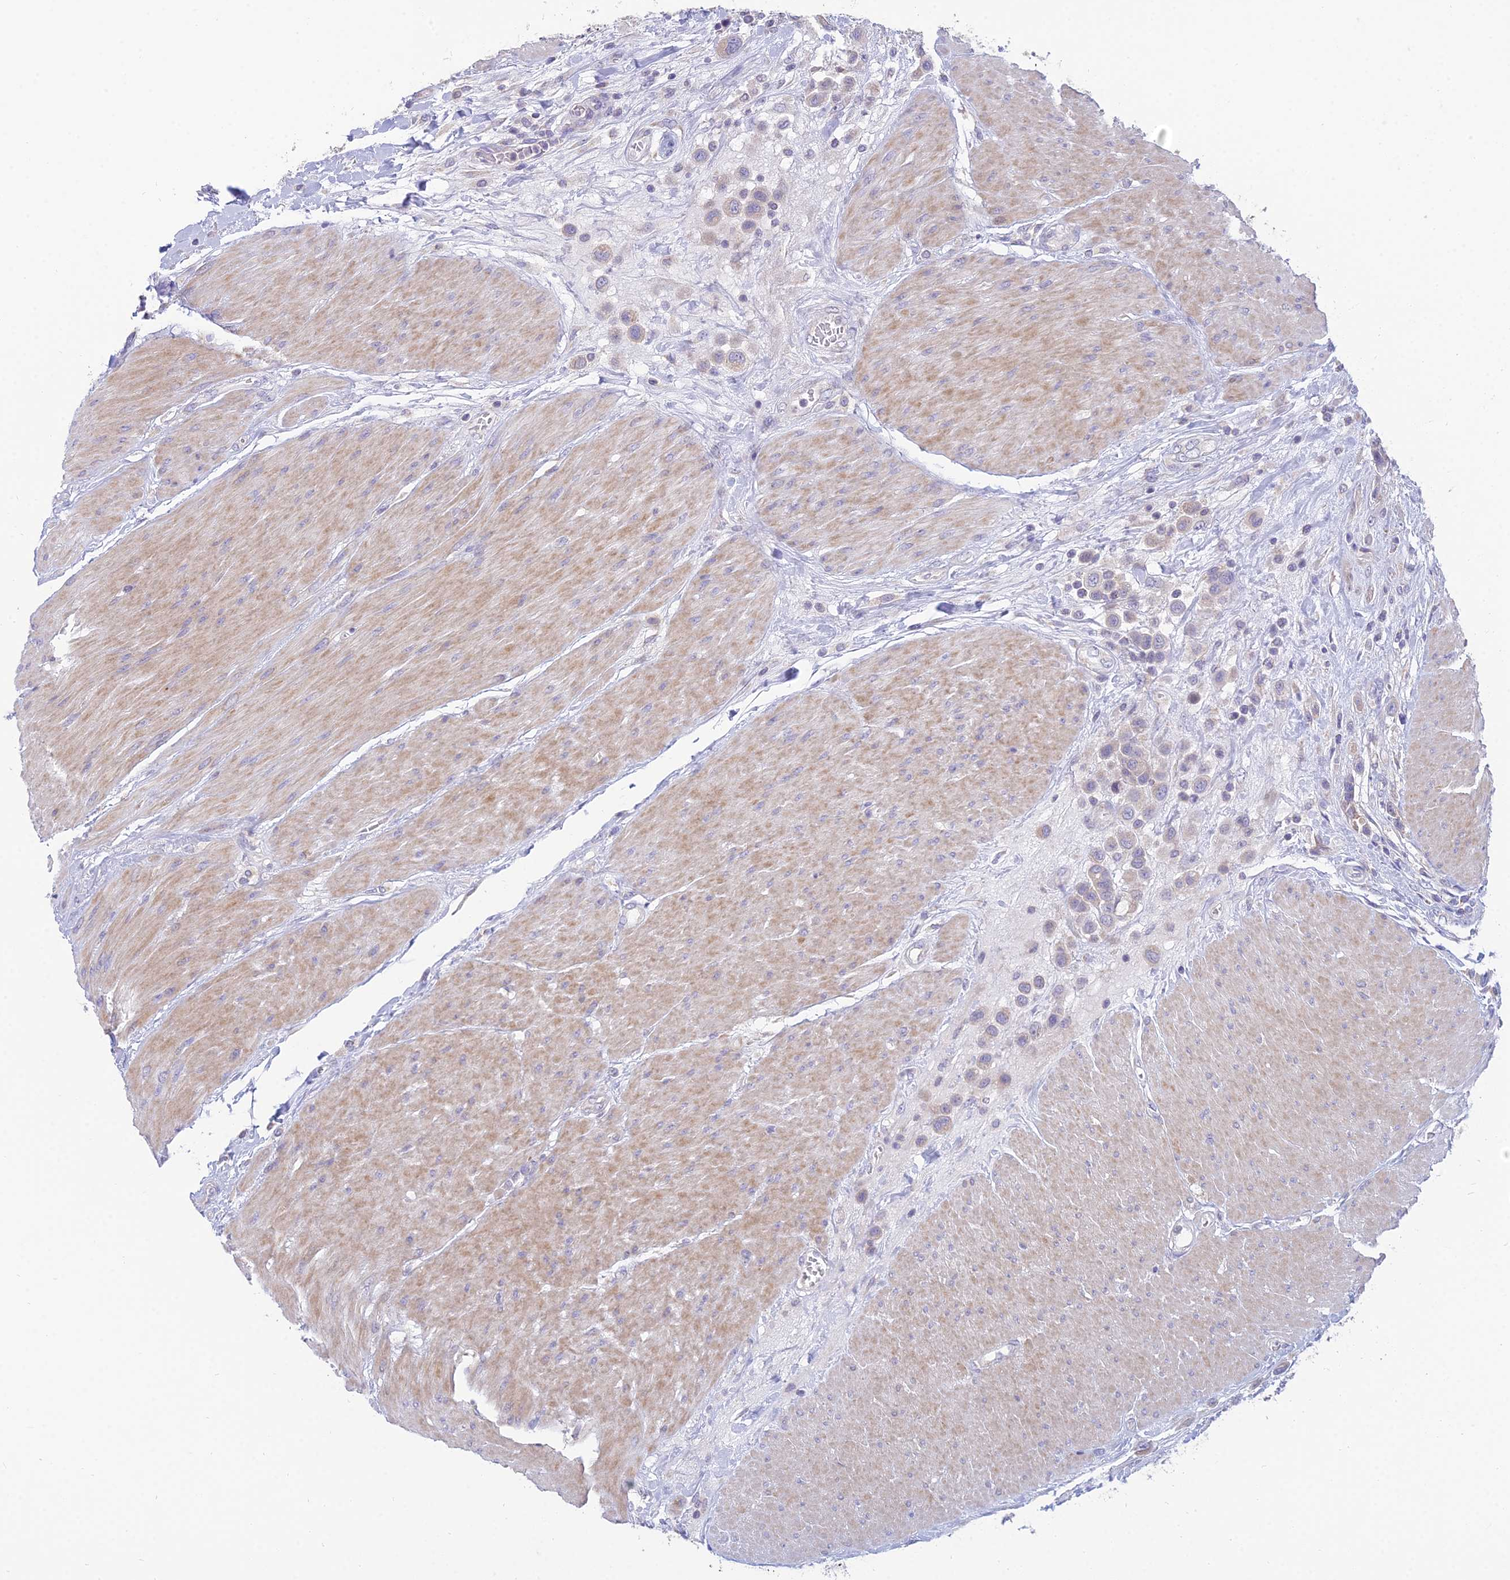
{"staining": {"intensity": "weak", "quantity": "25%-75%", "location": "cytoplasmic/membranous"}, "tissue": "urothelial cancer", "cell_type": "Tumor cells", "image_type": "cancer", "snomed": [{"axis": "morphology", "description": "Urothelial carcinoma, High grade"}, {"axis": "topography", "description": "Urinary bladder"}], "caption": "Immunohistochemical staining of urothelial cancer displays low levels of weak cytoplasmic/membranous protein expression in about 25%-75% of tumor cells.", "gene": "CFAP206", "patient": {"sex": "male", "age": 50}}